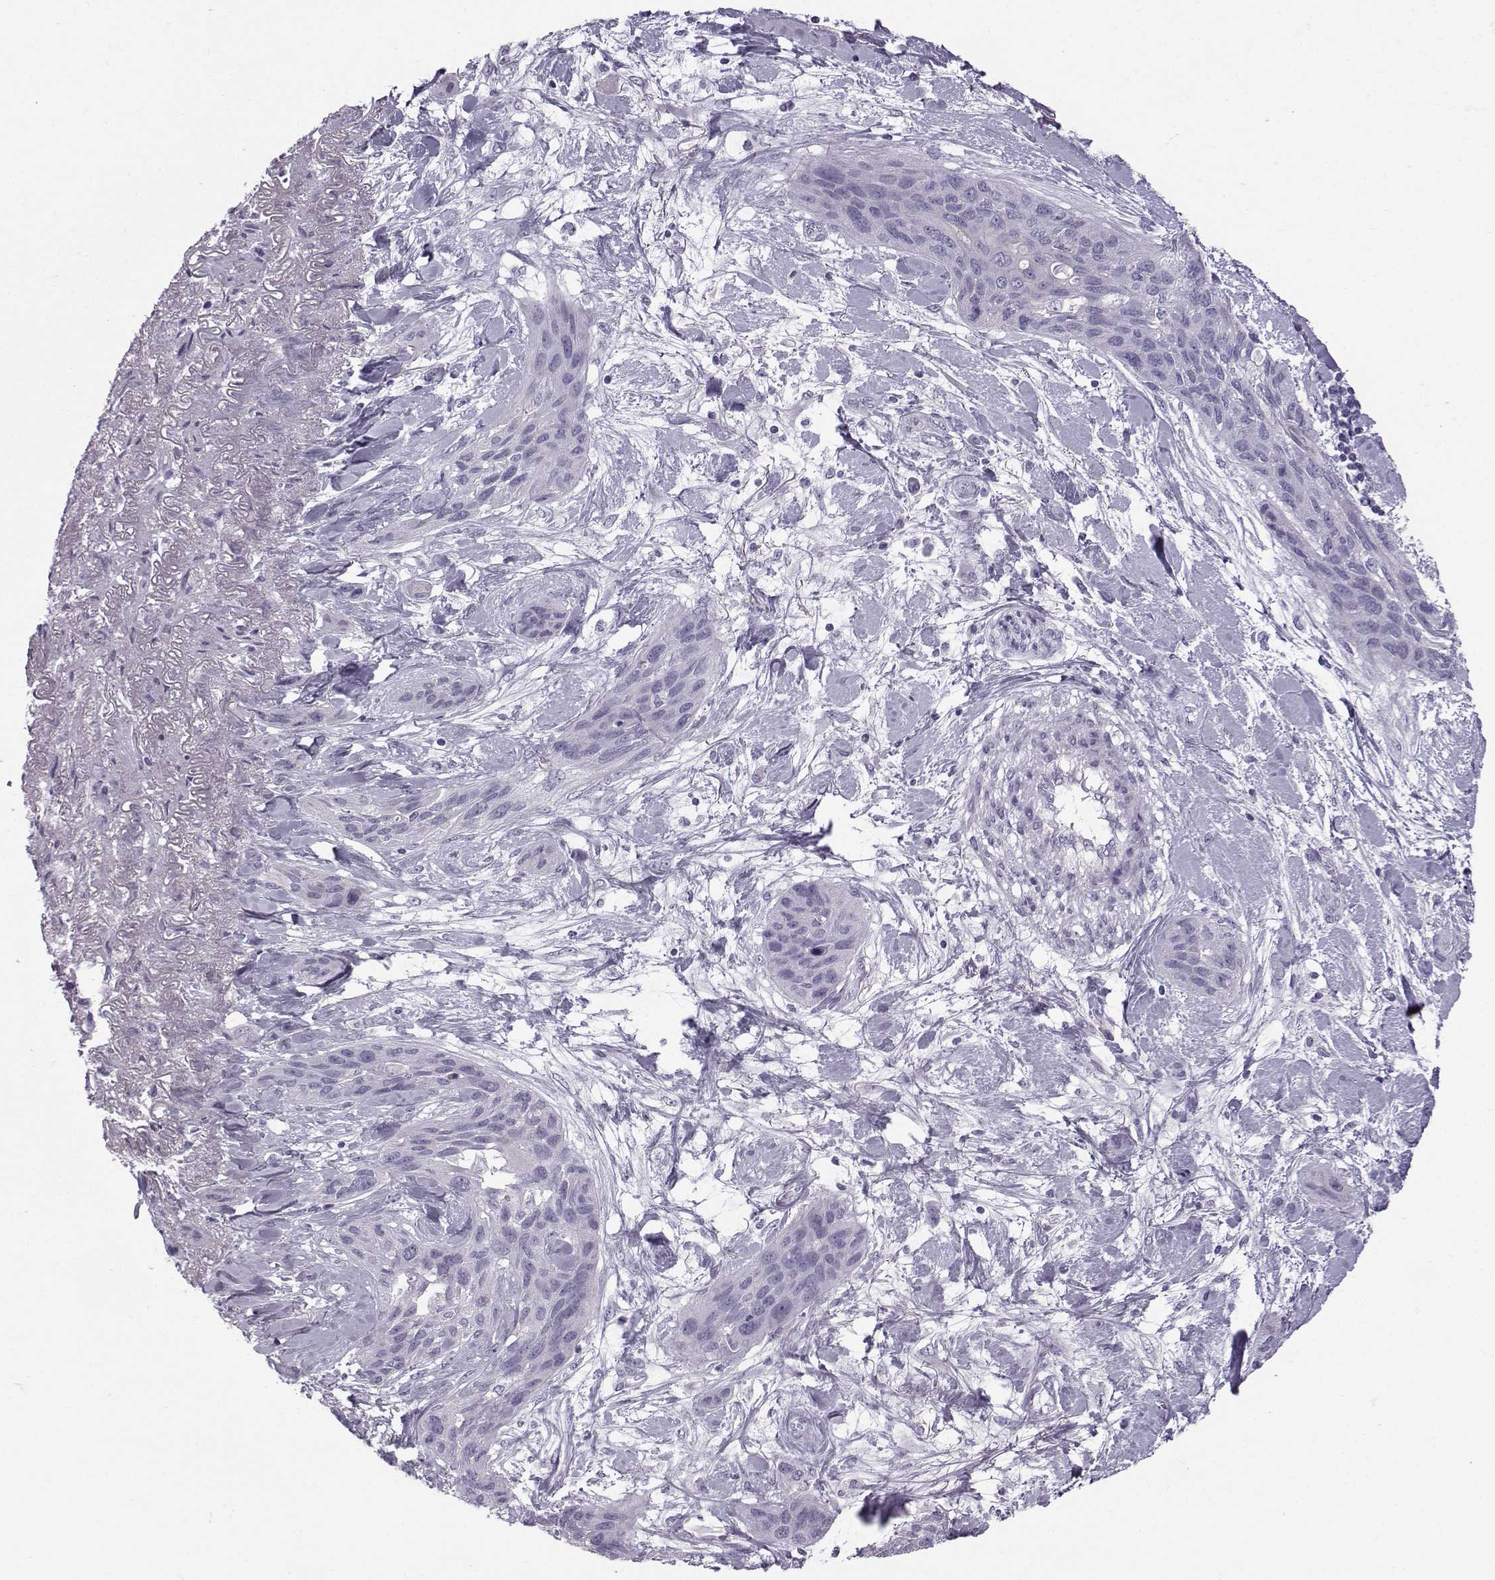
{"staining": {"intensity": "negative", "quantity": "none", "location": "none"}, "tissue": "lung cancer", "cell_type": "Tumor cells", "image_type": "cancer", "snomed": [{"axis": "morphology", "description": "Squamous cell carcinoma, NOS"}, {"axis": "topography", "description": "Lung"}], "caption": "A photomicrograph of human lung cancer (squamous cell carcinoma) is negative for staining in tumor cells.", "gene": "DMRT3", "patient": {"sex": "female", "age": 70}}